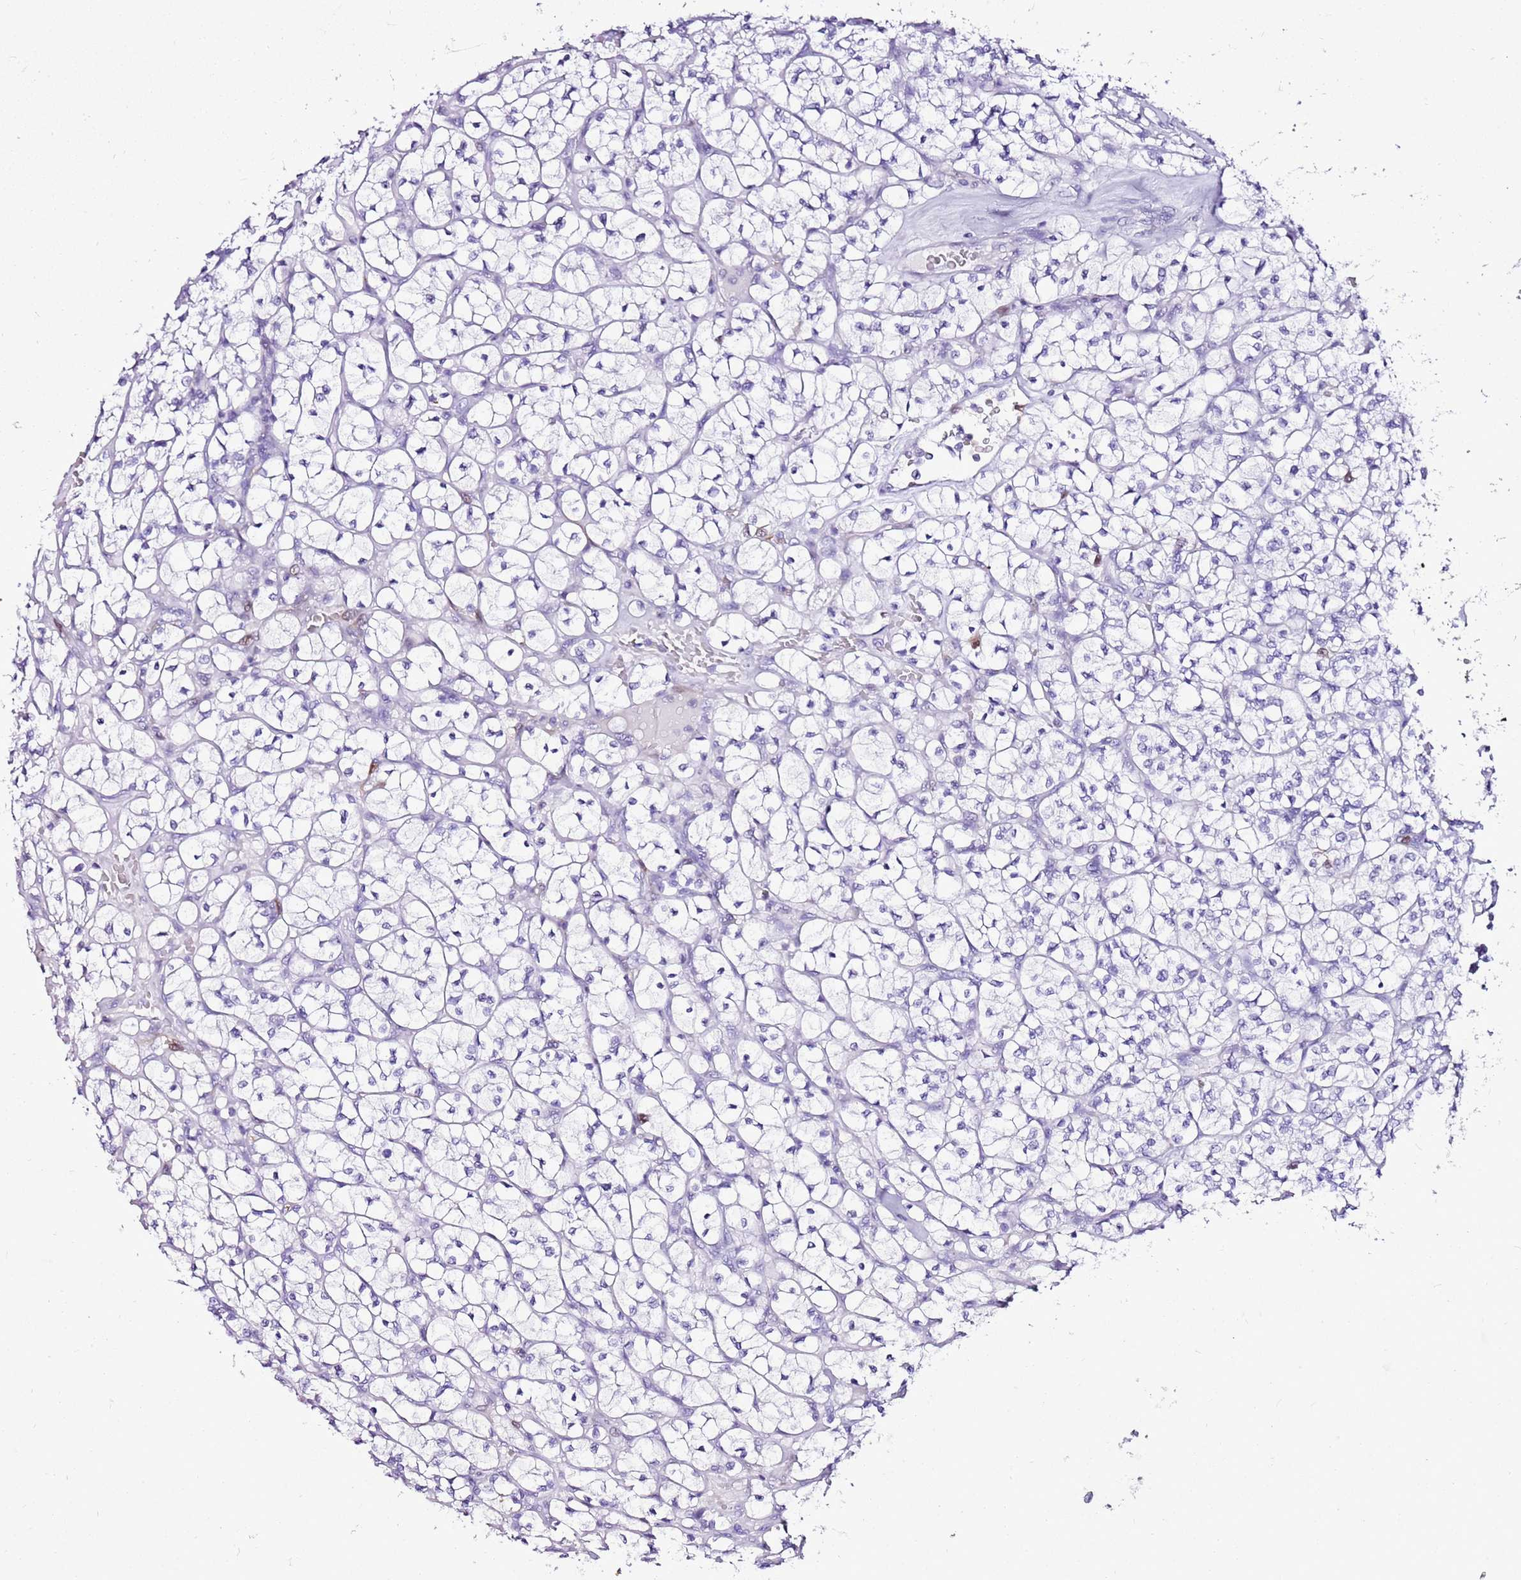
{"staining": {"intensity": "negative", "quantity": "none", "location": "none"}, "tissue": "renal cancer", "cell_type": "Tumor cells", "image_type": "cancer", "snomed": [{"axis": "morphology", "description": "Adenocarcinoma, NOS"}, {"axis": "topography", "description": "Kidney"}], "caption": "Tumor cells show no significant protein expression in adenocarcinoma (renal).", "gene": "SPC25", "patient": {"sex": "female", "age": 64}}